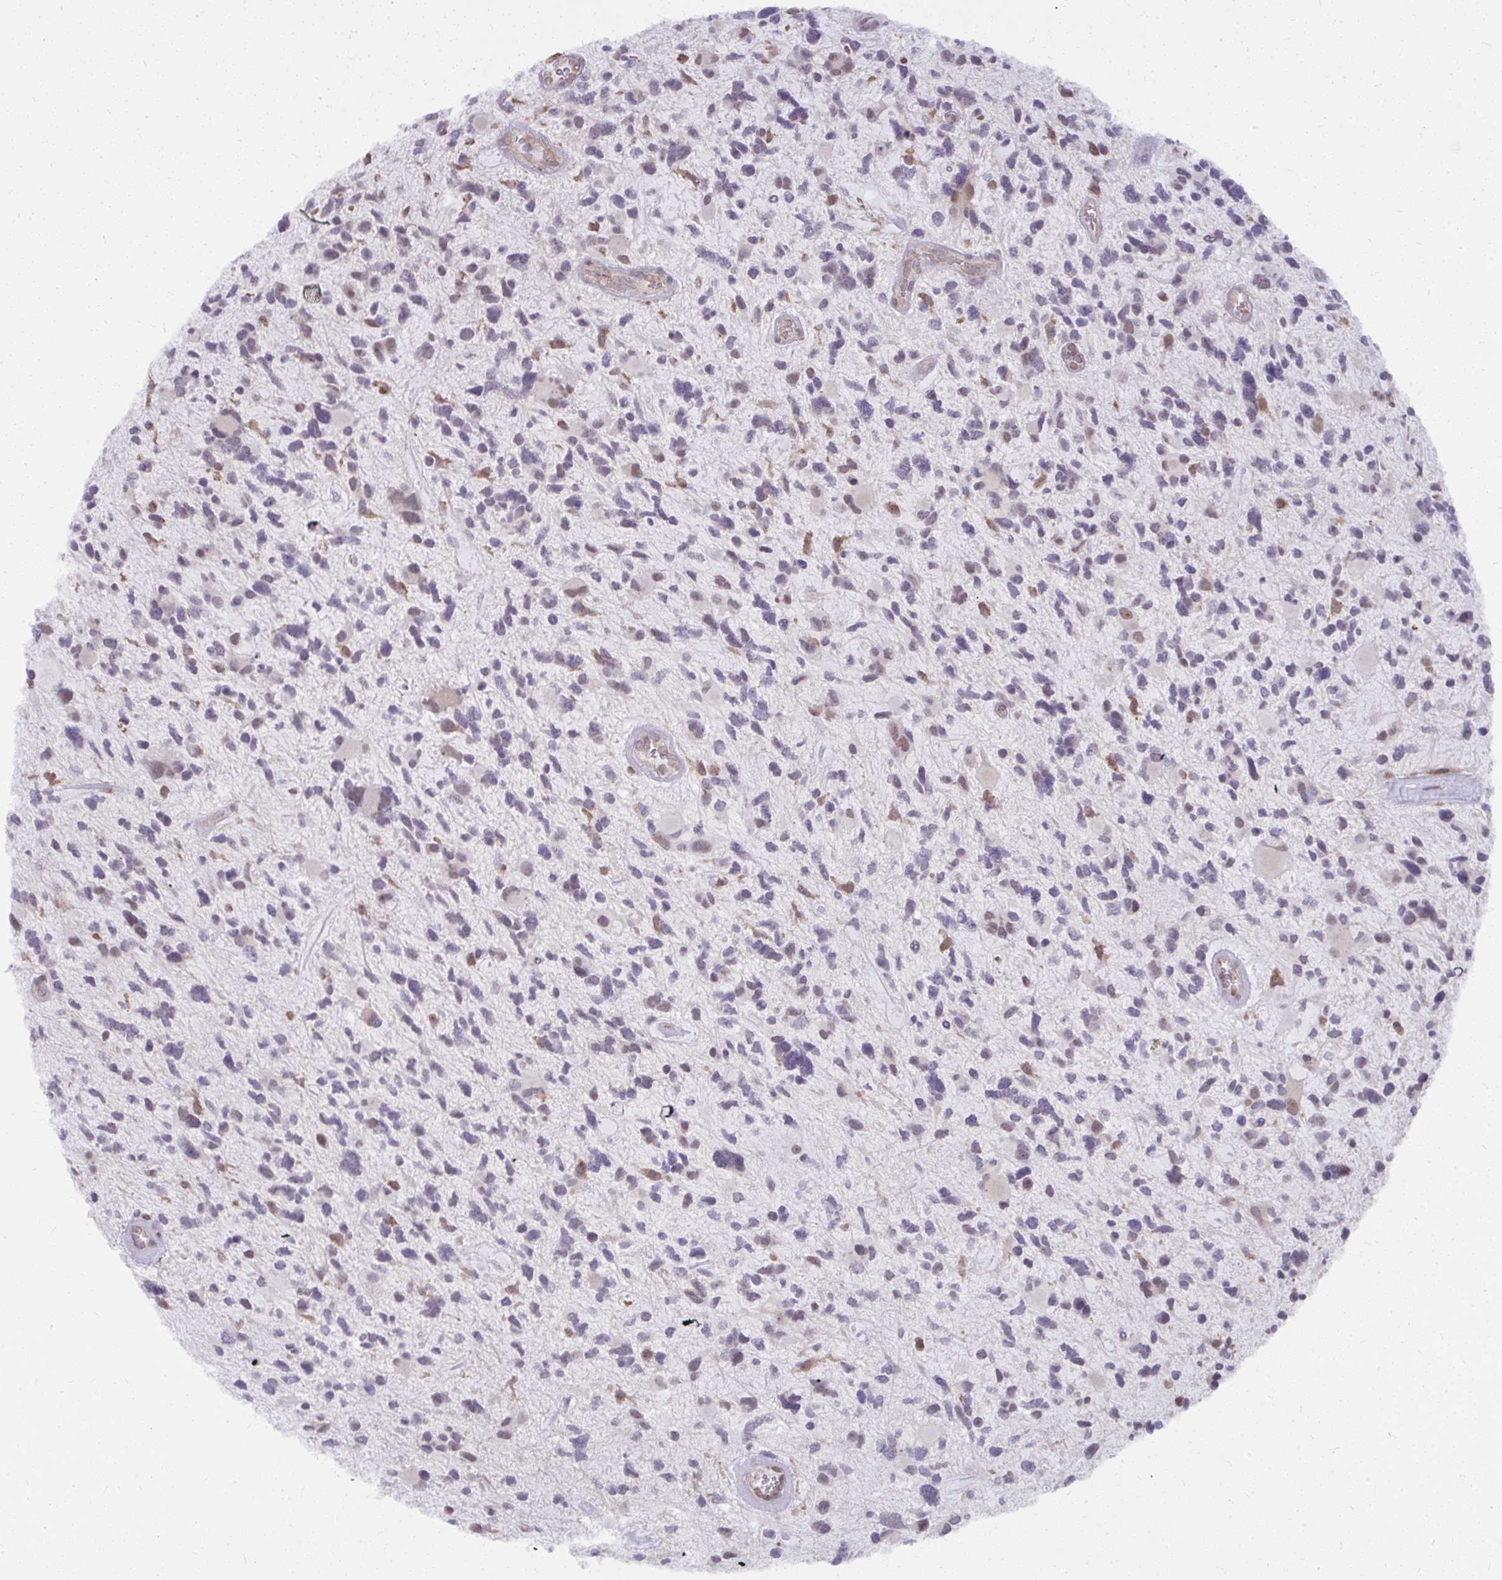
{"staining": {"intensity": "moderate", "quantity": "<25%", "location": "nuclear"}, "tissue": "glioma", "cell_type": "Tumor cells", "image_type": "cancer", "snomed": [{"axis": "morphology", "description": "Glioma, malignant, High grade"}, {"axis": "topography", "description": "Brain"}], "caption": "A histopathology image showing moderate nuclear expression in about <25% of tumor cells in glioma, as visualized by brown immunohistochemical staining.", "gene": "NMNAT1", "patient": {"sex": "female", "age": 11}}